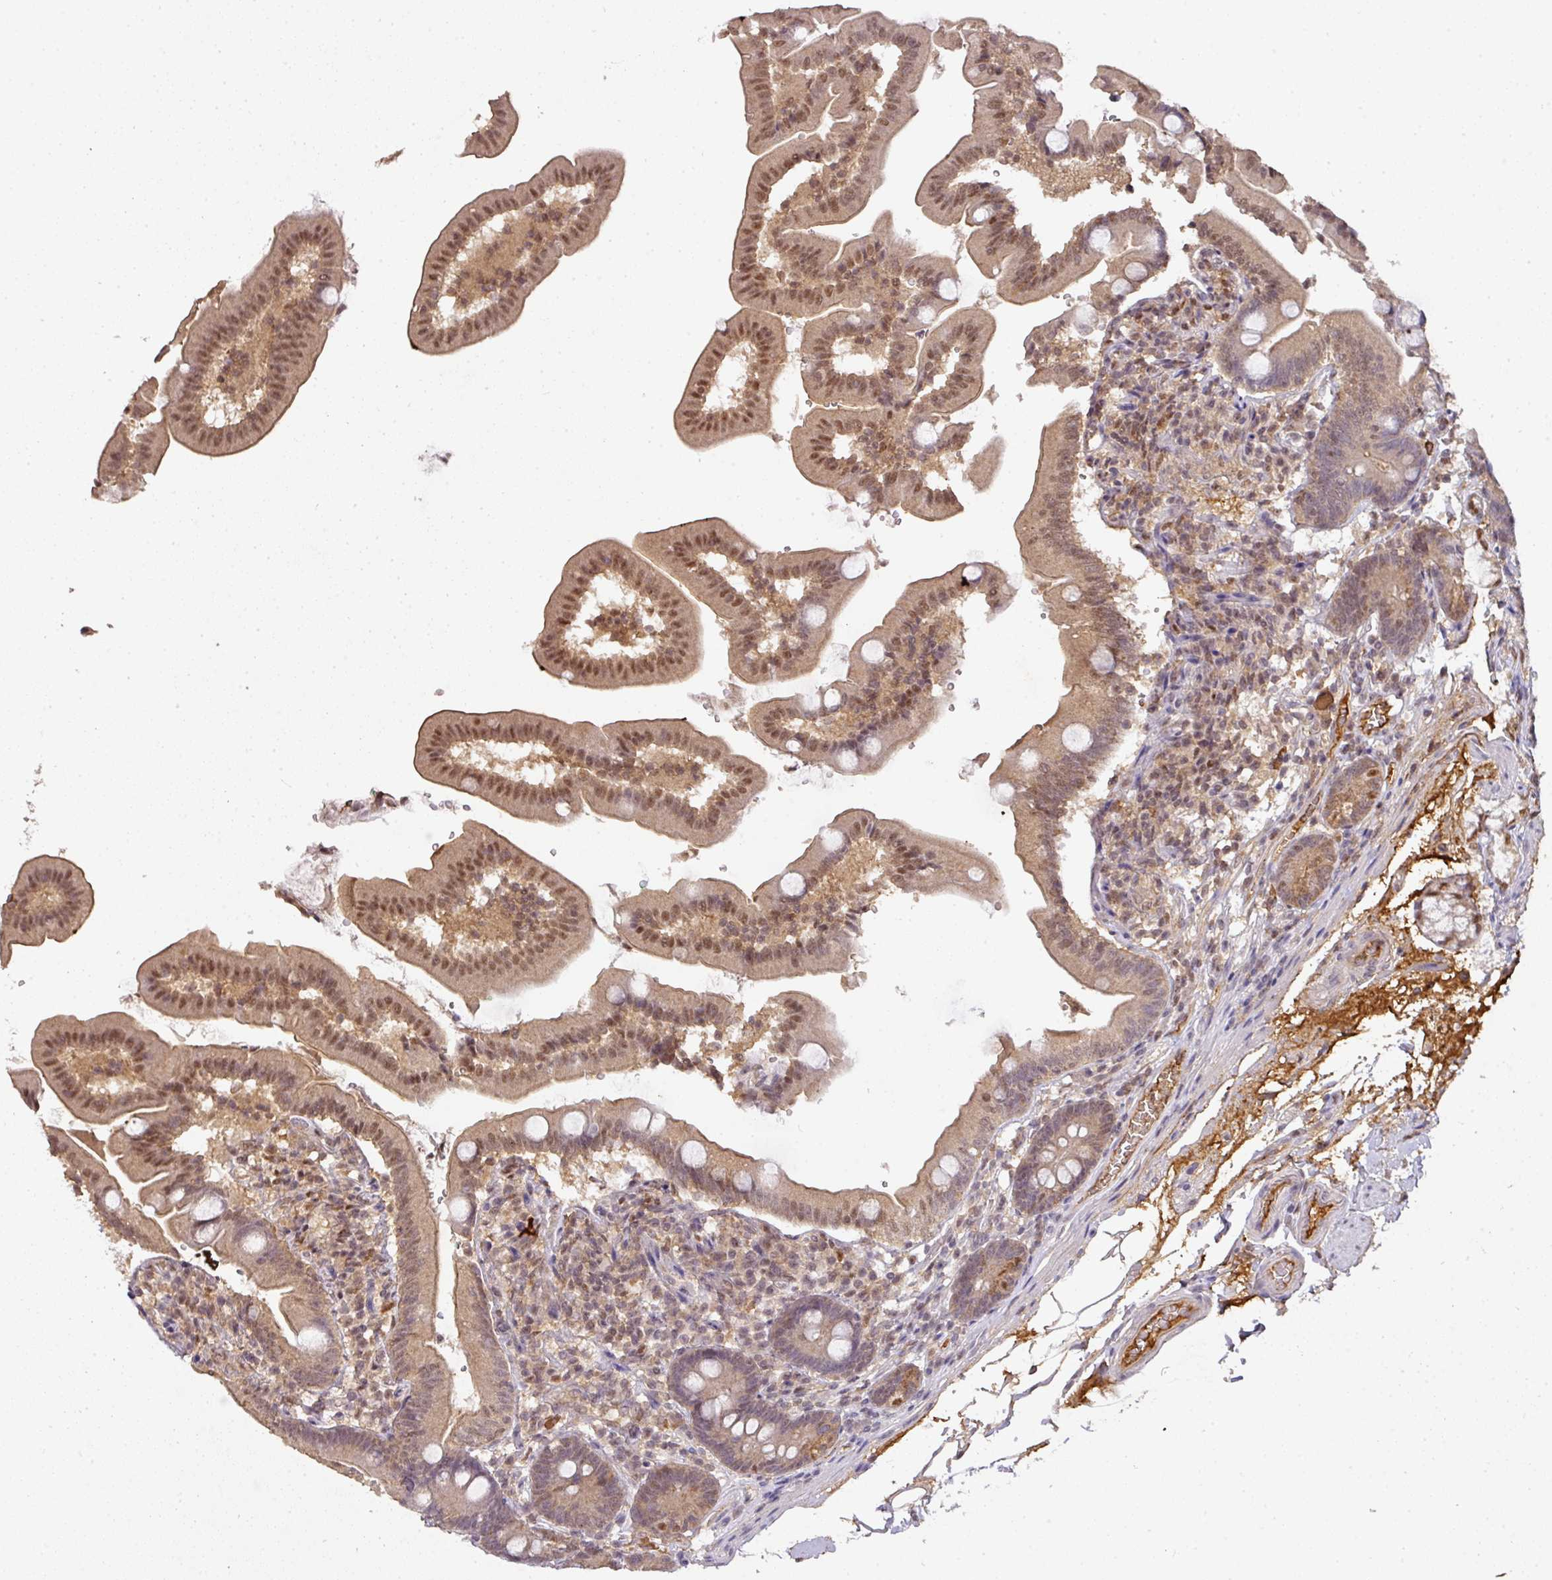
{"staining": {"intensity": "moderate", "quantity": ">75%", "location": "cytoplasmic/membranous,nuclear"}, "tissue": "duodenum", "cell_type": "Glandular cells", "image_type": "normal", "snomed": [{"axis": "morphology", "description": "Normal tissue, NOS"}, {"axis": "topography", "description": "Duodenum"}], "caption": "Immunohistochemistry photomicrograph of normal duodenum: human duodenum stained using immunohistochemistry exhibits medium levels of moderate protein expression localized specifically in the cytoplasmic/membranous,nuclear of glandular cells, appearing as a cytoplasmic/membranous,nuclear brown color.", "gene": "RANBP9", "patient": {"sex": "female", "age": 67}}